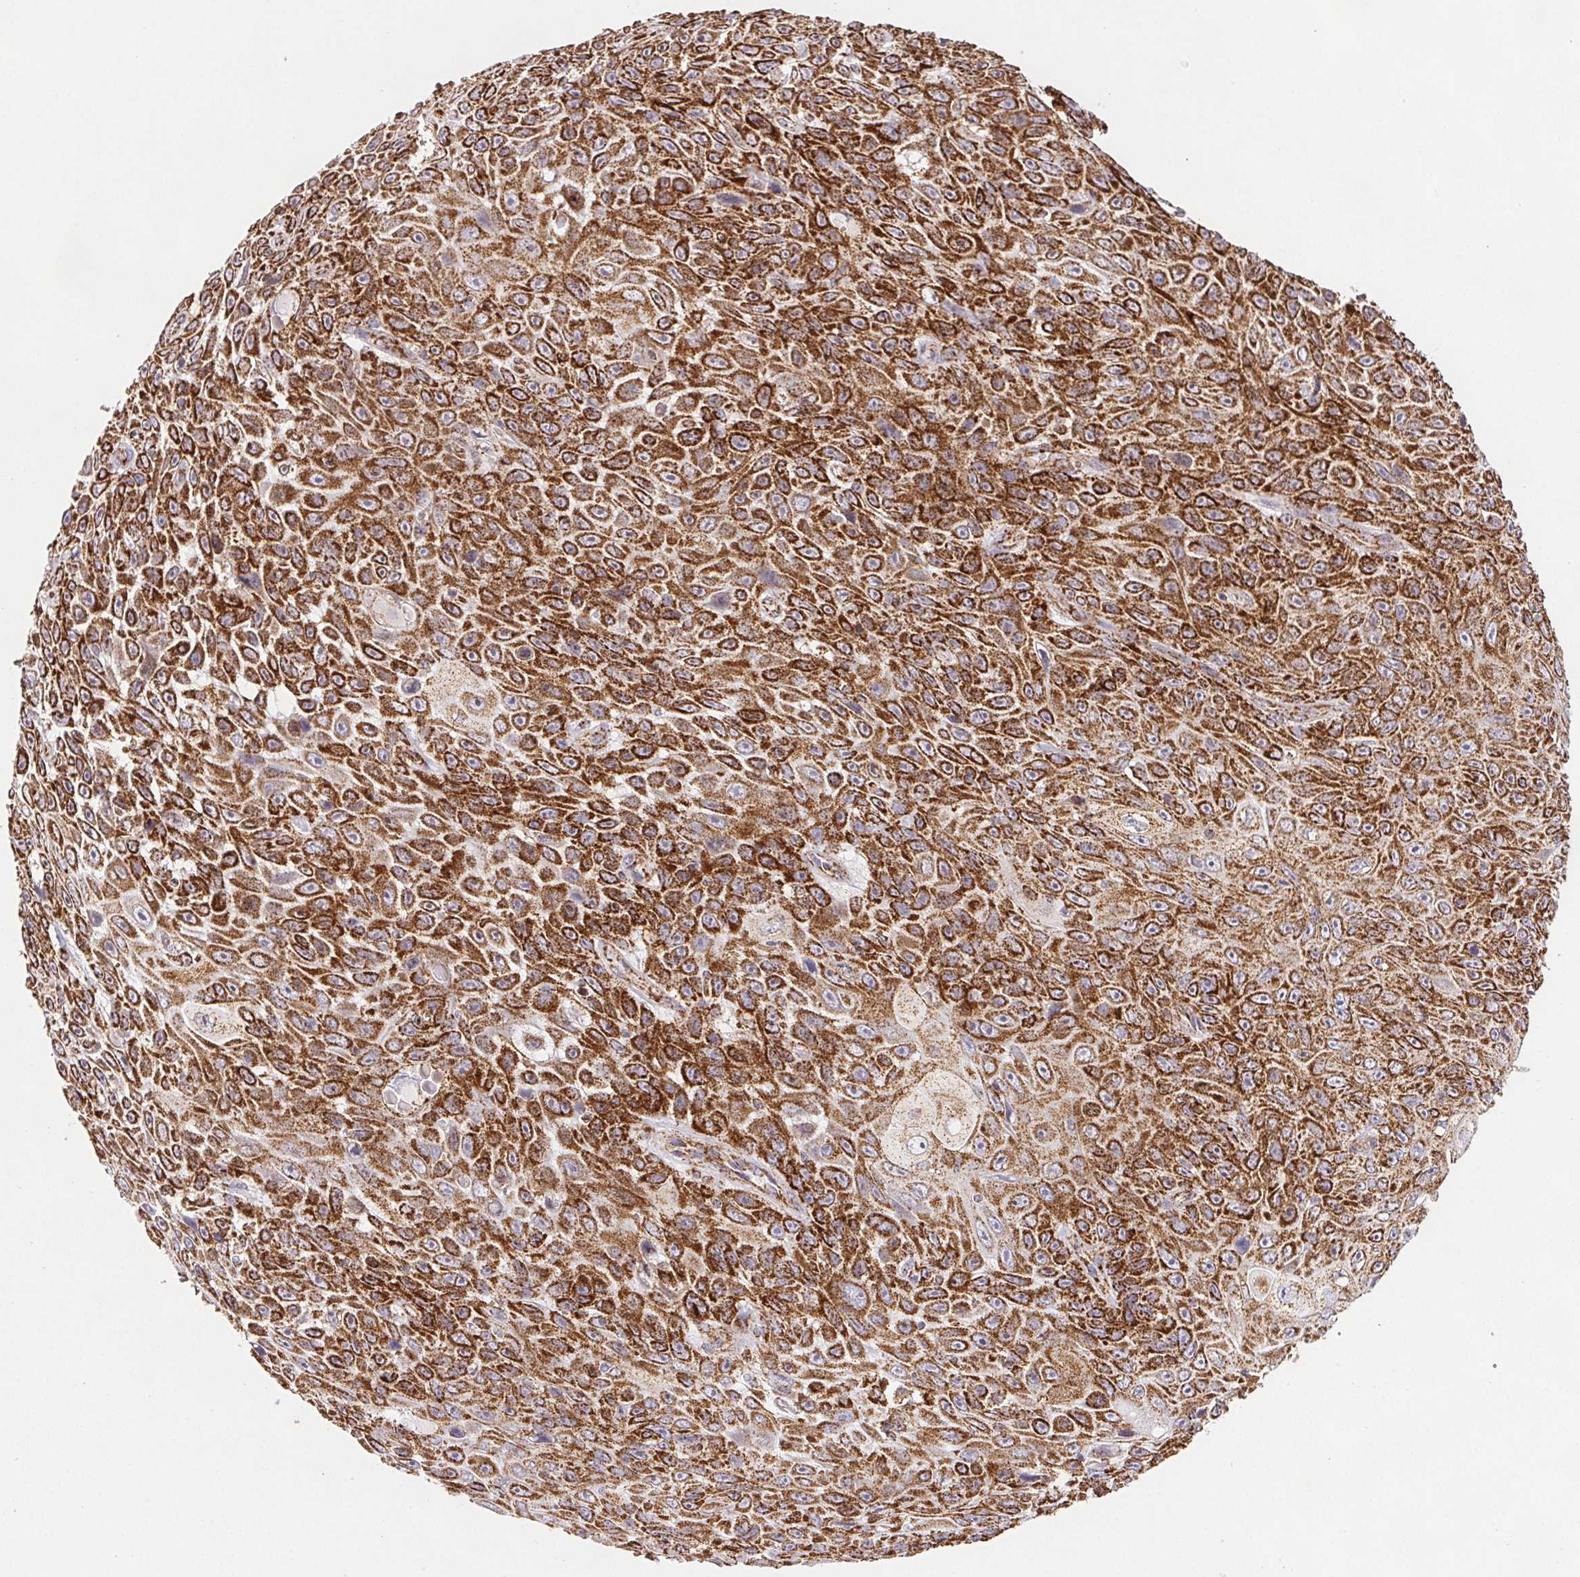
{"staining": {"intensity": "strong", "quantity": ">75%", "location": "cytoplasmic/membranous"}, "tissue": "skin cancer", "cell_type": "Tumor cells", "image_type": "cancer", "snomed": [{"axis": "morphology", "description": "Squamous cell carcinoma, NOS"}, {"axis": "topography", "description": "Skin"}], "caption": "This photomicrograph reveals skin cancer stained with IHC to label a protein in brown. The cytoplasmic/membranous of tumor cells show strong positivity for the protein. Nuclei are counter-stained blue.", "gene": "NIPSNAP2", "patient": {"sex": "male", "age": 82}}